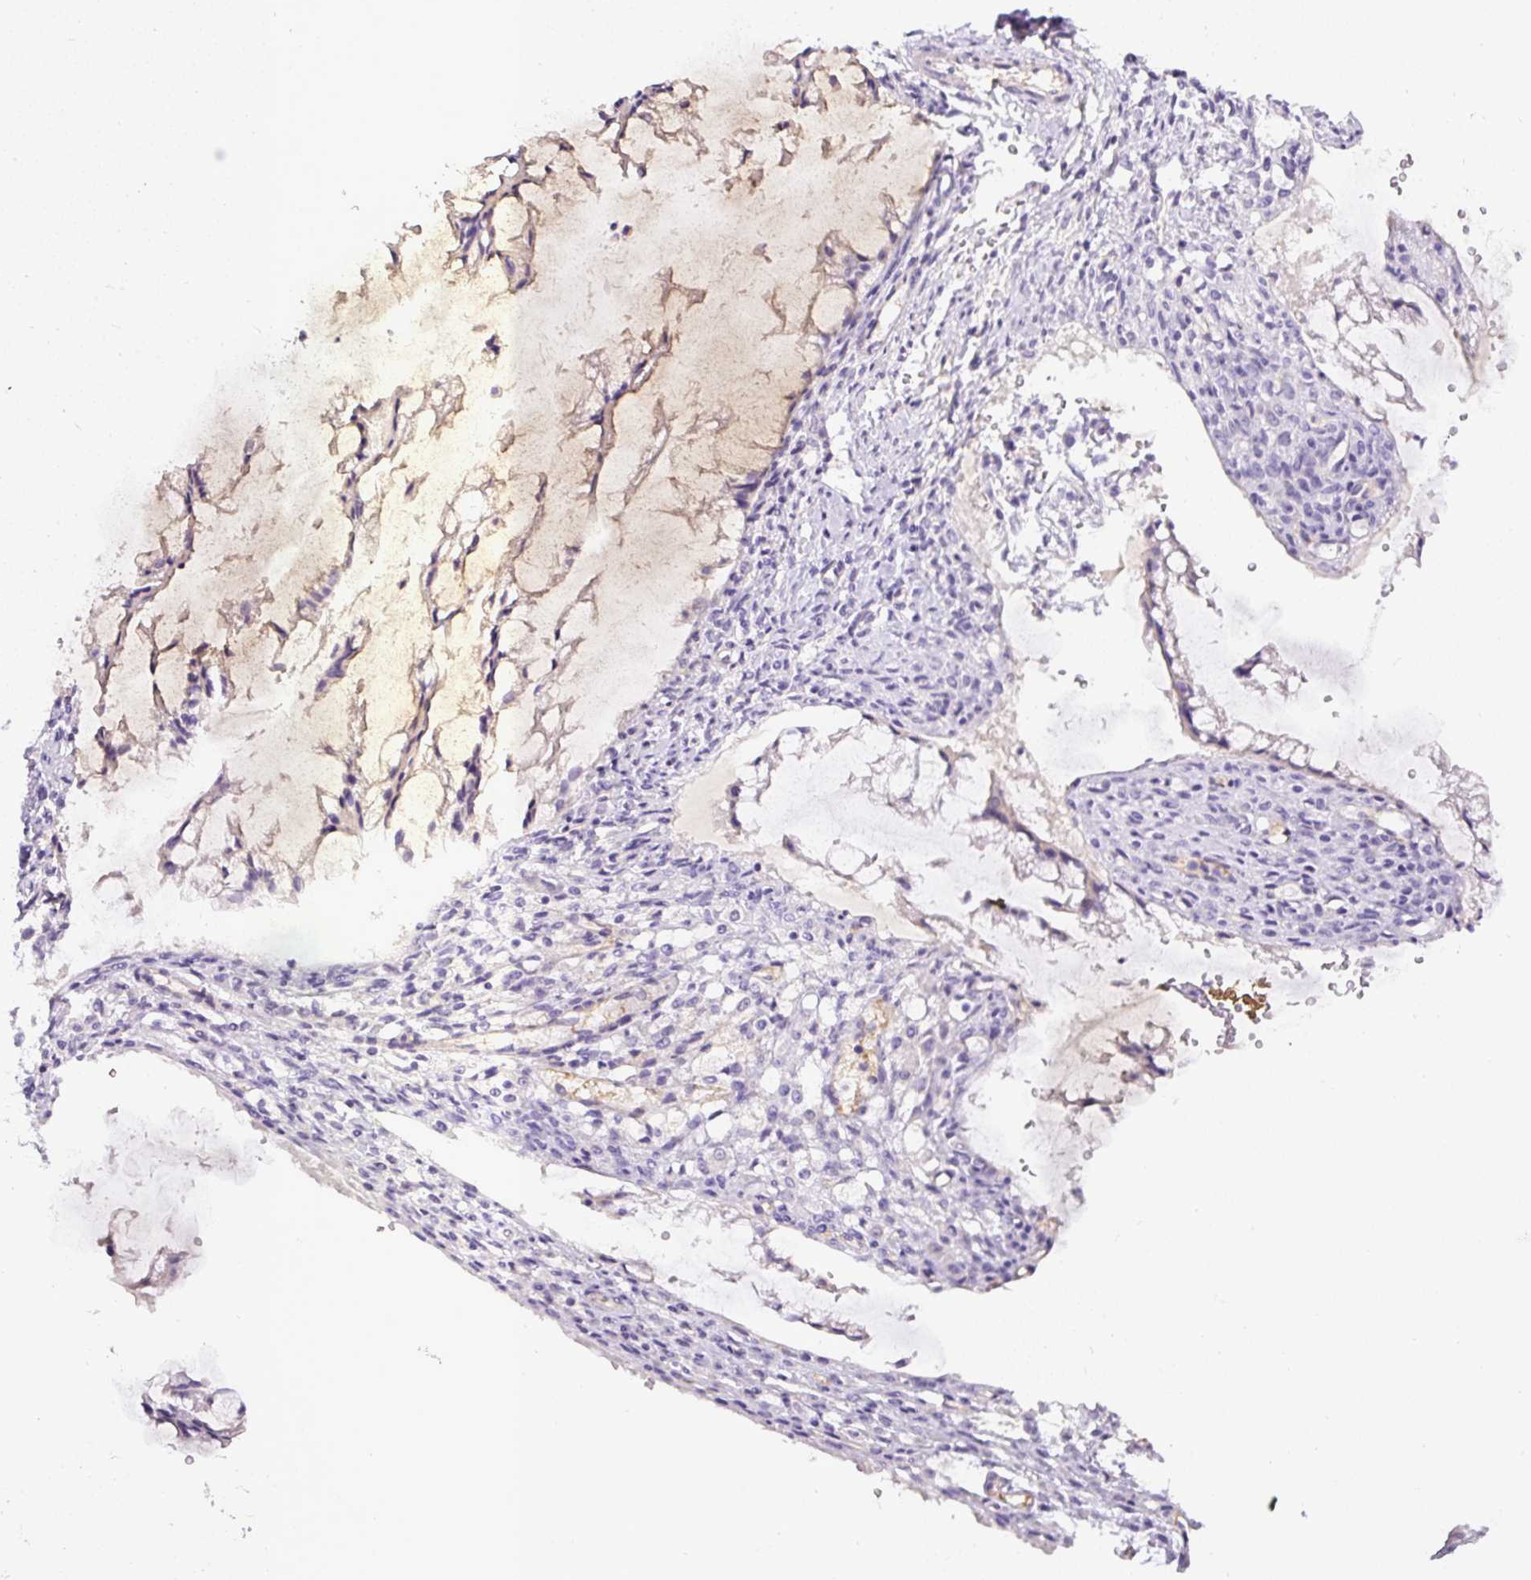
{"staining": {"intensity": "negative", "quantity": "none", "location": "none"}, "tissue": "ovarian cancer", "cell_type": "Tumor cells", "image_type": "cancer", "snomed": [{"axis": "morphology", "description": "Cystadenocarcinoma, mucinous, NOS"}, {"axis": "topography", "description": "Ovary"}], "caption": "This is a histopathology image of immunohistochemistry staining of mucinous cystadenocarcinoma (ovarian), which shows no staining in tumor cells.", "gene": "OR14A2", "patient": {"sex": "female", "age": 73}}